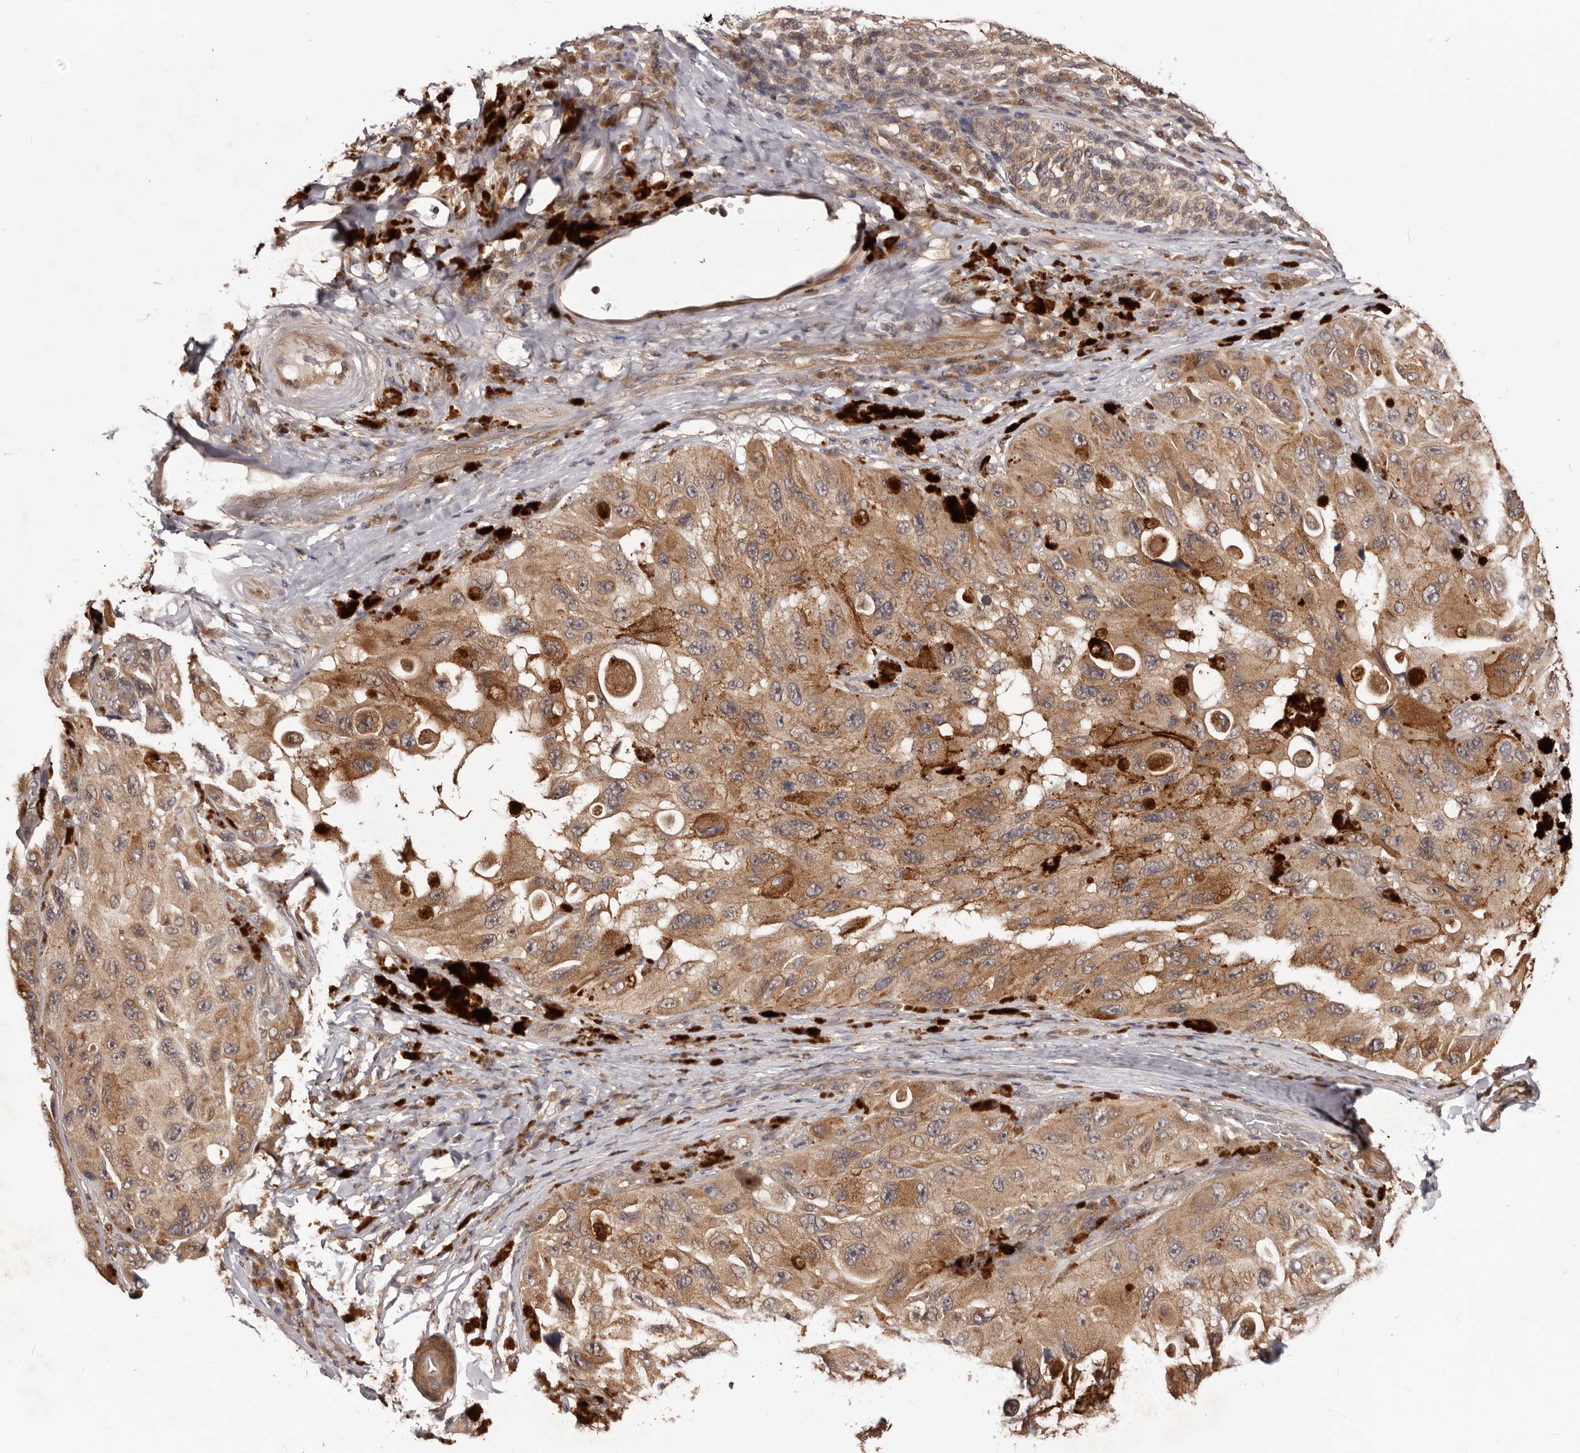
{"staining": {"intensity": "moderate", "quantity": ">75%", "location": "cytoplasmic/membranous"}, "tissue": "melanoma", "cell_type": "Tumor cells", "image_type": "cancer", "snomed": [{"axis": "morphology", "description": "Malignant melanoma, NOS"}, {"axis": "topography", "description": "Skin"}], "caption": "Protein analysis of melanoma tissue reveals moderate cytoplasmic/membranous expression in about >75% of tumor cells.", "gene": "MDP1", "patient": {"sex": "female", "age": 73}}